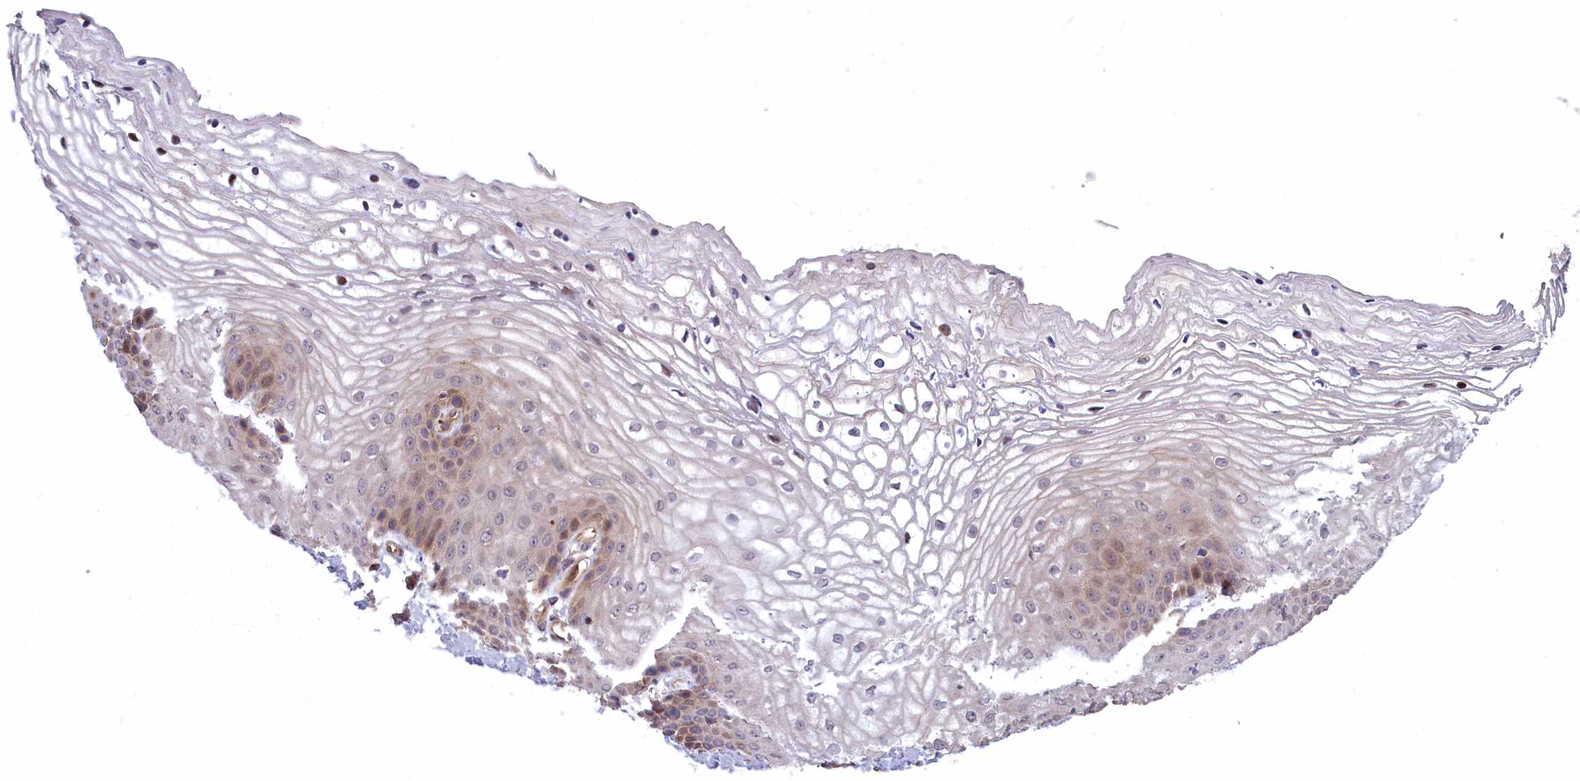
{"staining": {"intensity": "moderate", "quantity": "25%-75%", "location": "cytoplasmic/membranous,nuclear"}, "tissue": "vagina", "cell_type": "Squamous epithelial cells", "image_type": "normal", "snomed": [{"axis": "morphology", "description": "Normal tissue, NOS"}, {"axis": "topography", "description": "Vagina"}], "caption": "Brown immunohistochemical staining in unremarkable human vagina displays moderate cytoplasmic/membranous,nuclear staining in approximately 25%-75% of squamous epithelial cells. The staining was performed using DAB, with brown indicating positive protein expression. Nuclei are stained blue with hematoxylin.", "gene": "DDX60L", "patient": {"sex": "female", "age": 68}}